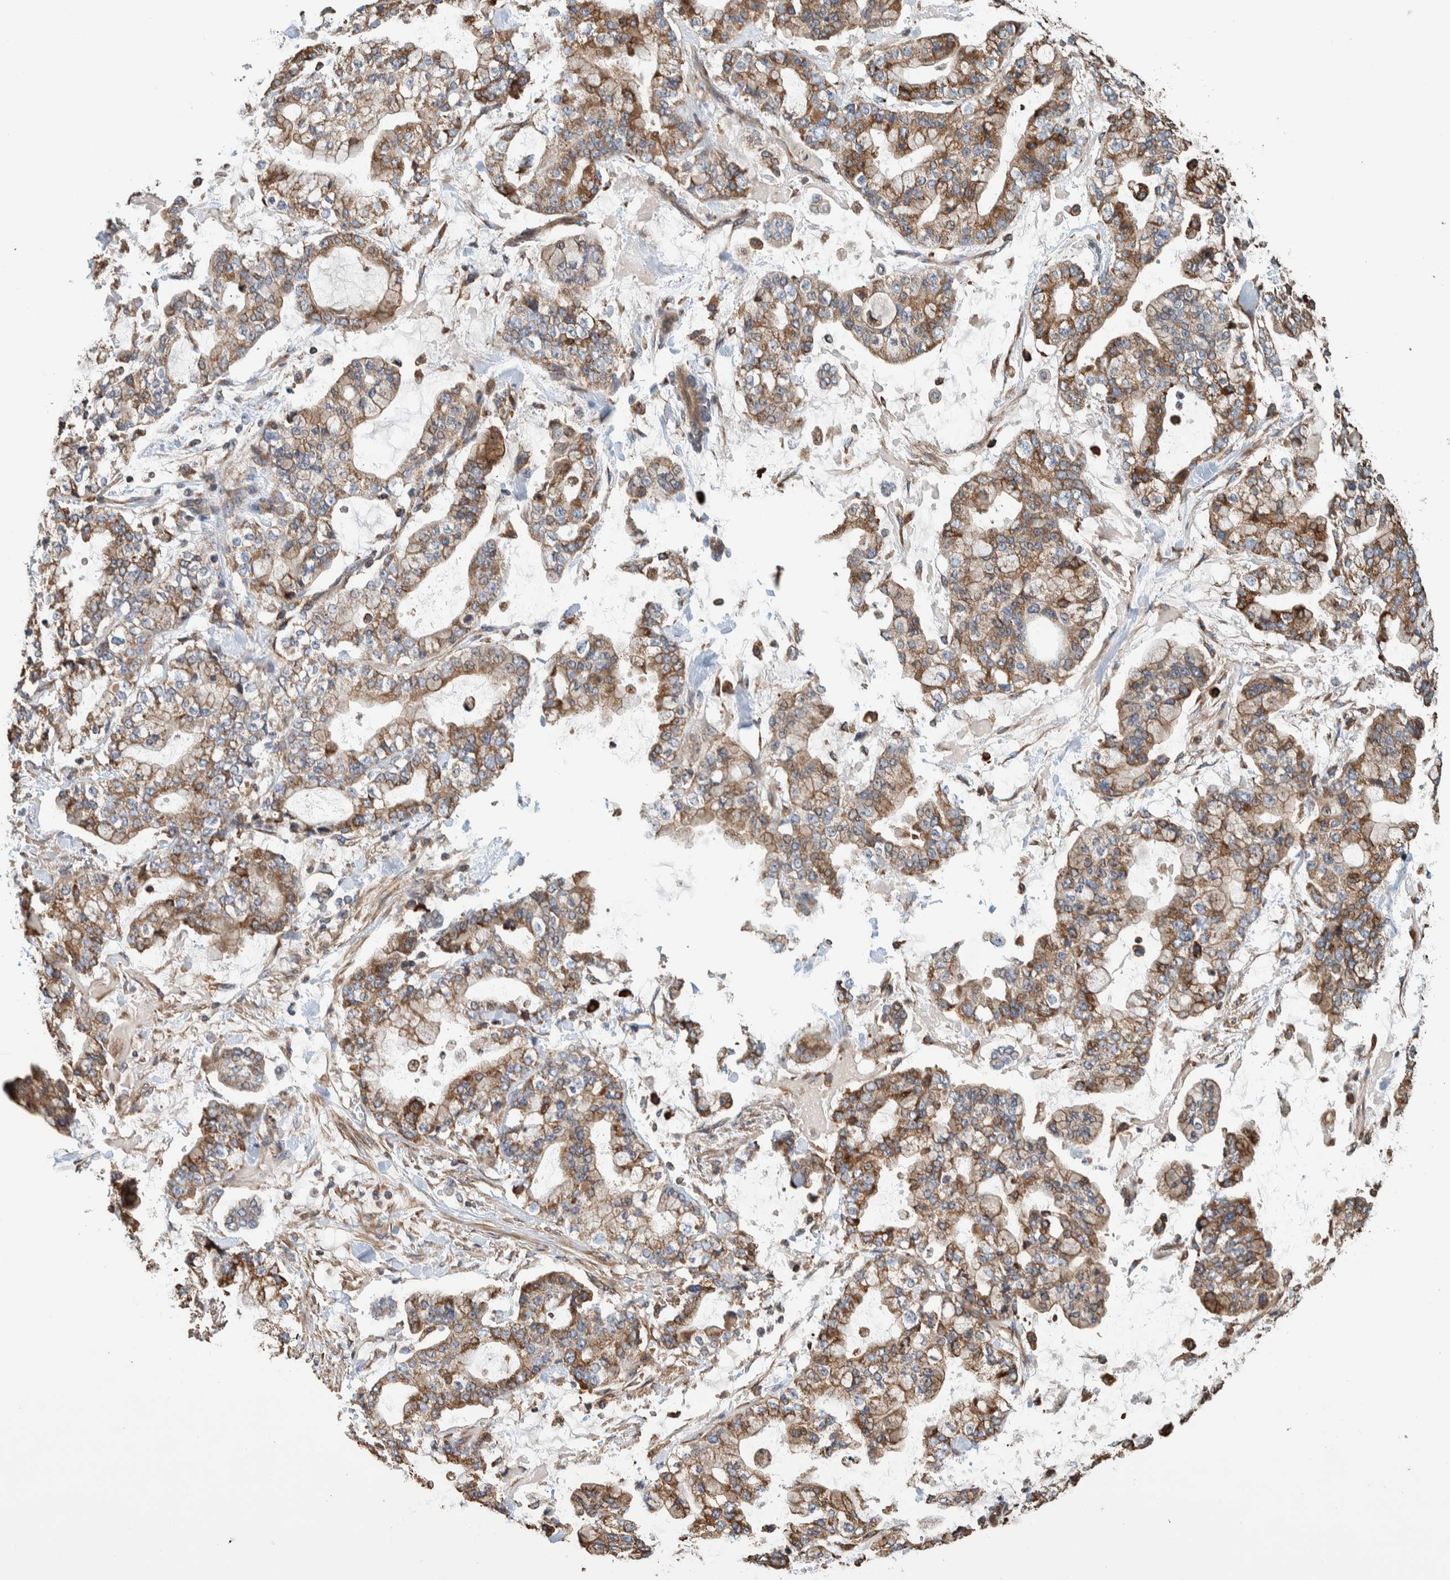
{"staining": {"intensity": "moderate", "quantity": ">75%", "location": "cytoplasmic/membranous"}, "tissue": "stomach cancer", "cell_type": "Tumor cells", "image_type": "cancer", "snomed": [{"axis": "morphology", "description": "Normal tissue, NOS"}, {"axis": "morphology", "description": "Adenocarcinoma, NOS"}, {"axis": "topography", "description": "Stomach, upper"}, {"axis": "topography", "description": "Stomach"}], "caption": "Stomach cancer (adenocarcinoma) tissue demonstrates moderate cytoplasmic/membranous expression in approximately >75% of tumor cells, visualized by immunohistochemistry.", "gene": "PLA2G3", "patient": {"sex": "male", "age": 76}}